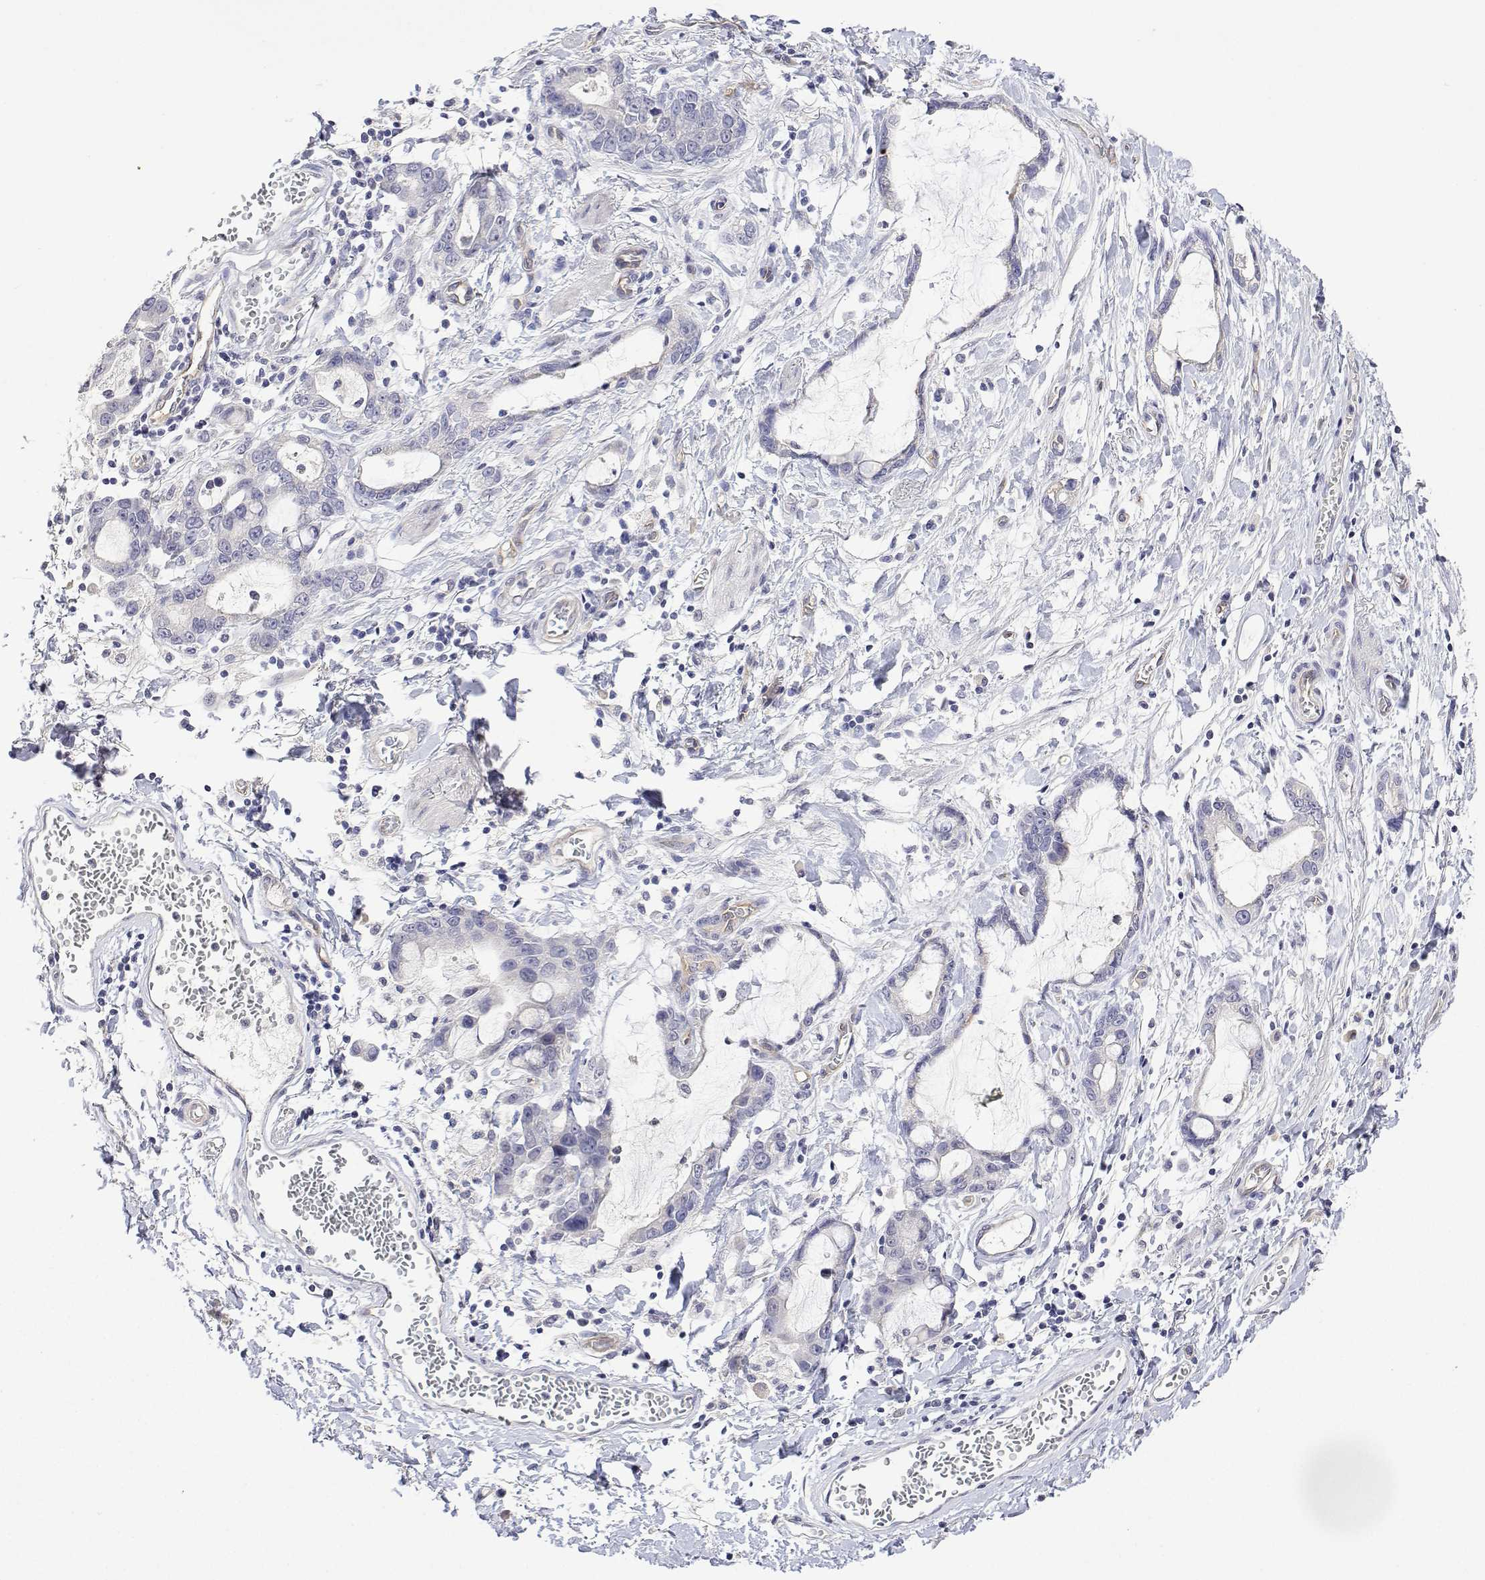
{"staining": {"intensity": "negative", "quantity": "none", "location": "none"}, "tissue": "stomach cancer", "cell_type": "Tumor cells", "image_type": "cancer", "snomed": [{"axis": "morphology", "description": "Adenocarcinoma, NOS"}, {"axis": "topography", "description": "Stomach"}], "caption": "A photomicrograph of stomach adenocarcinoma stained for a protein demonstrates no brown staining in tumor cells.", "gene": "PLCB1", "patient": {"sex": "male", "age": 55}}